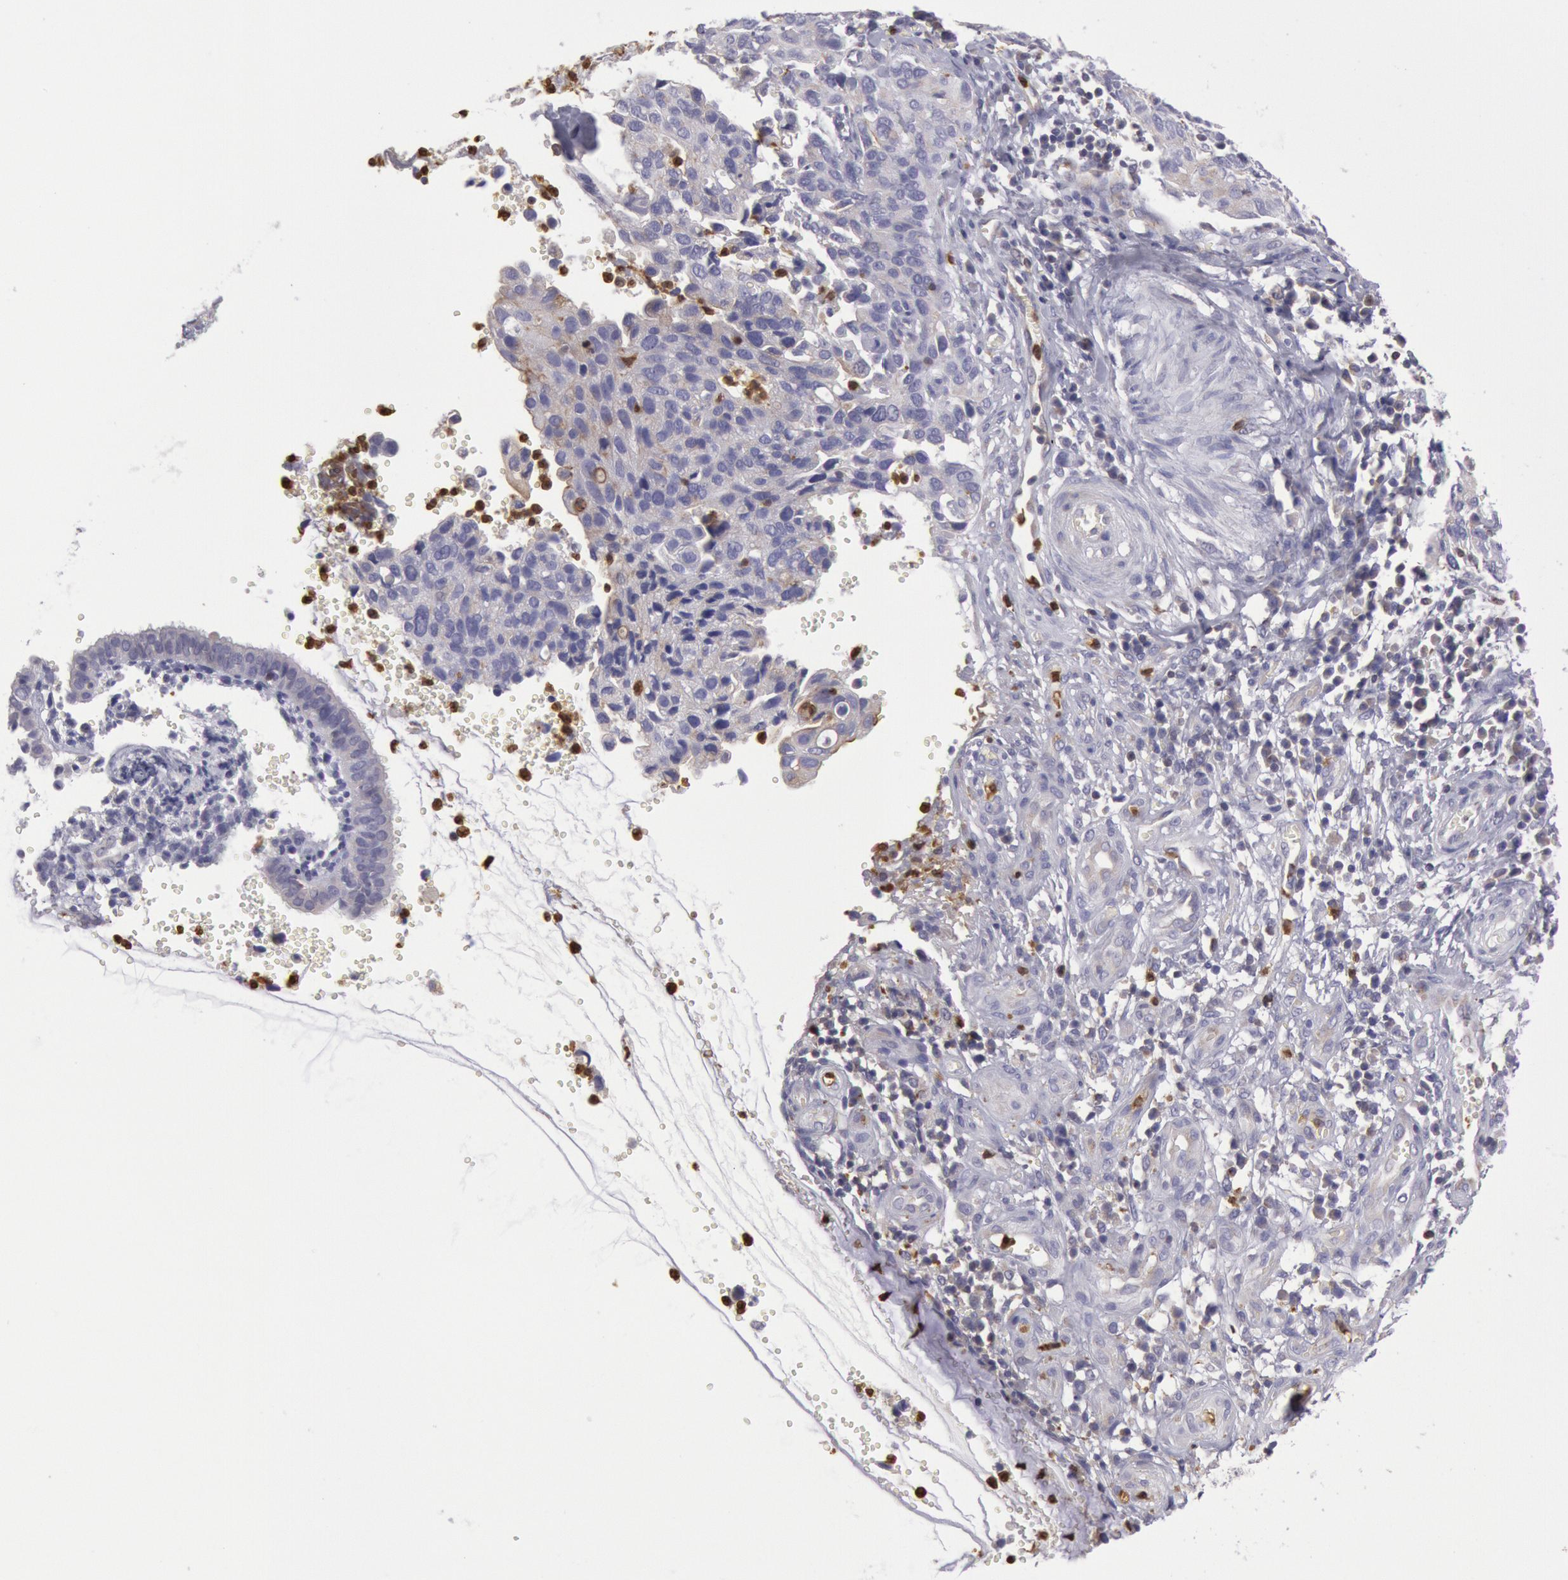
{"staining": {"intensity": "negative", "quantity": "none", "location": "none"}, "tissue": "cervical cancer", "cell_type": "Tumor cells", "image_type": "cancer", "snomed": [{"axis": "morphology", "description": "Normal tissue, NOS"}, {"axis": "morphology", "description": "Squamous cell carcinoma, NOS"}, {"axis": "topography", "description": "Cervix"}], "caption": "The micrograph exhibits no significant staining in tumor cells of squamous cell carcinoma (cervical).", "gene": "RAB27A", "patient": {"sex": "female", "age": 45}}